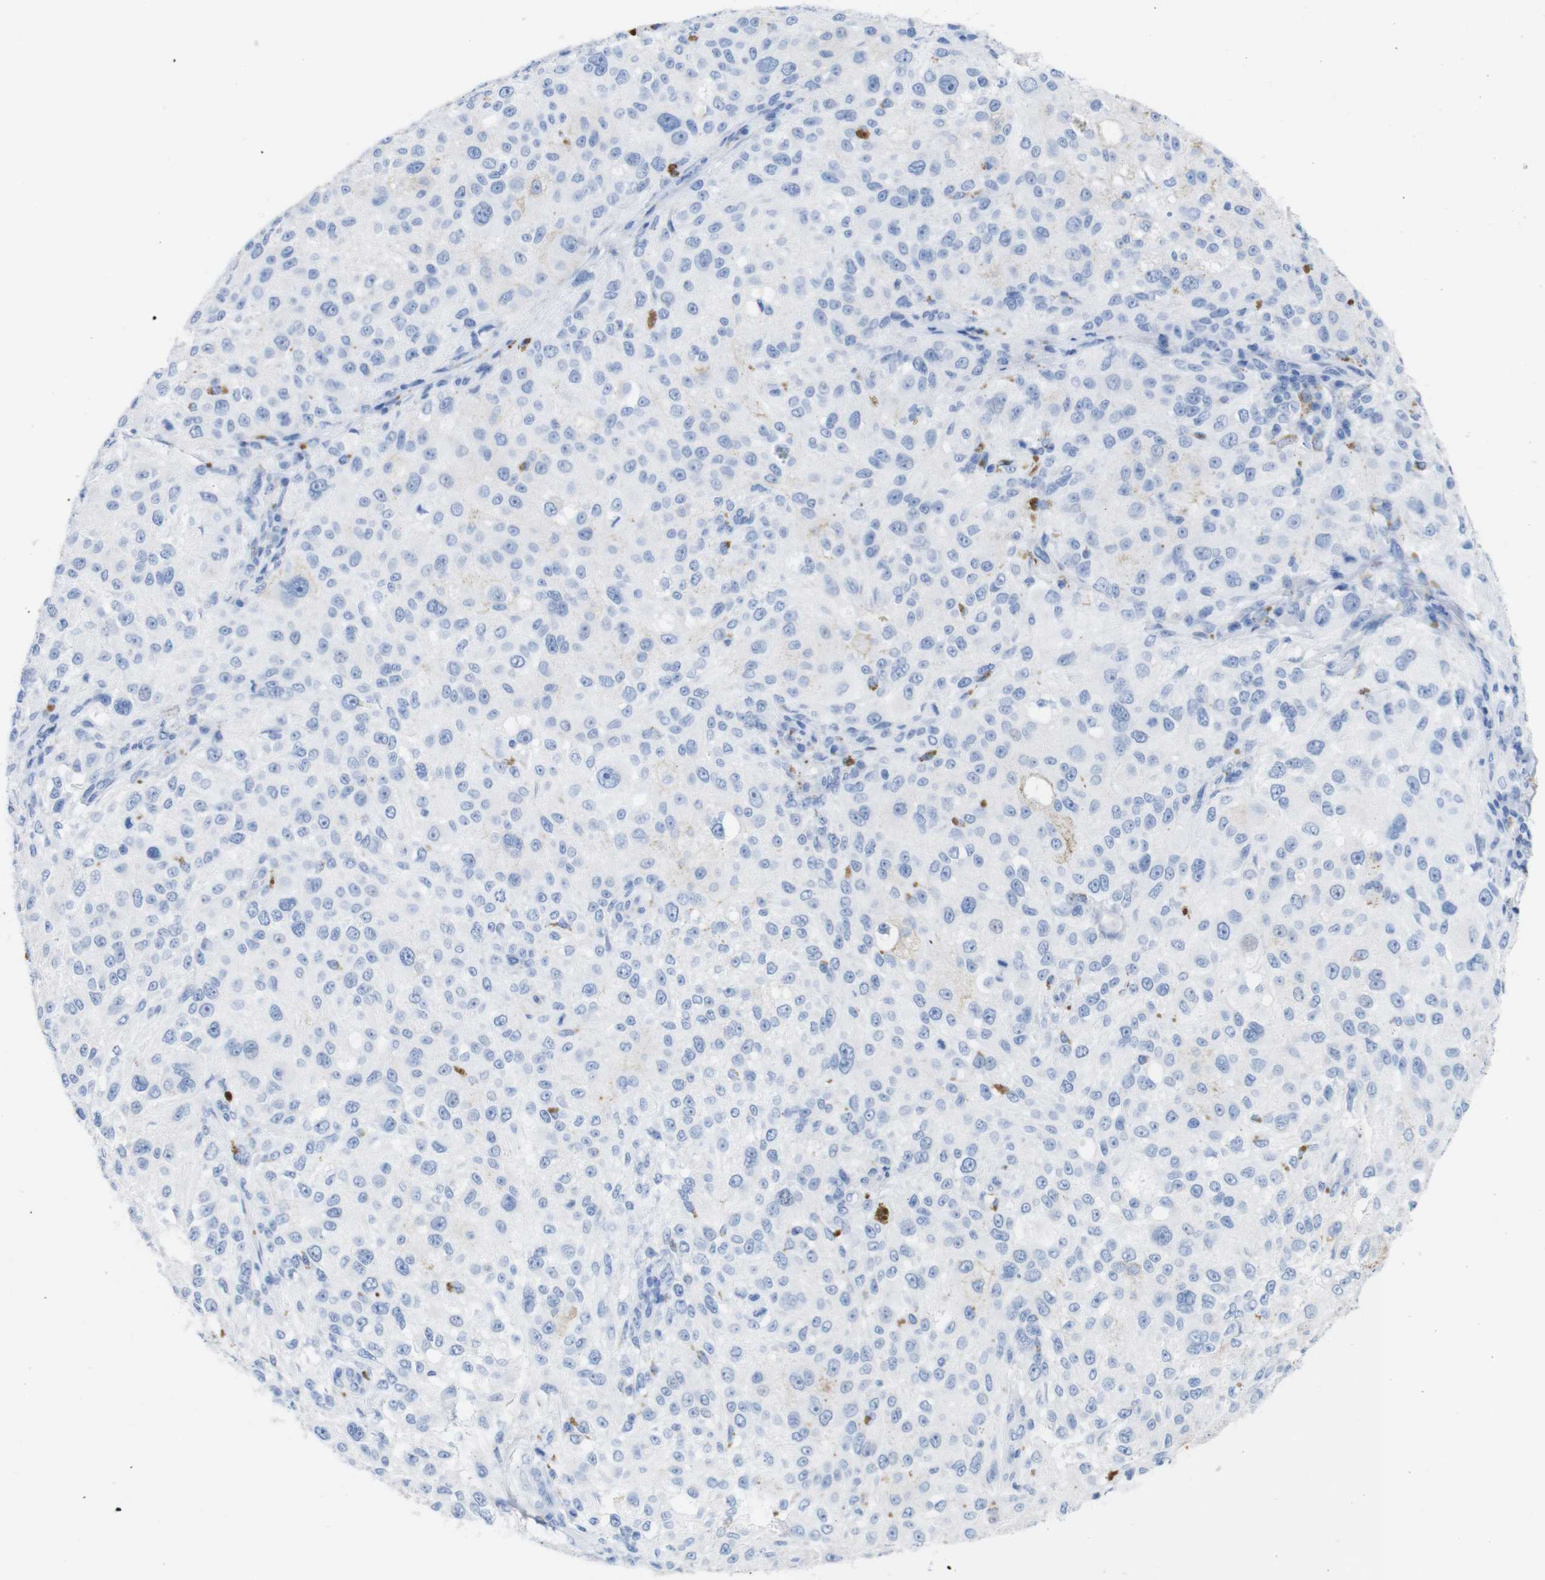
{"staining": {"intensity": "negative", "quantity": "none", "location": "none"}, "tissue": "melanoma", "cell_type": "Tumor cells", "image_type": "cancer", "snomed": [{"axis": "morphology", "description": "Necrosis, NOS"}, {"axis": "morphology", "description": "Malignant melanoma, NOS"}, {"axis": "topography", "description": "Skin"}], "caption": "Tumor cells are negative for brown protein staining in malignant melanoma.", "gene": "LAG3", "patient": {"sex": "female", "age": 87}}